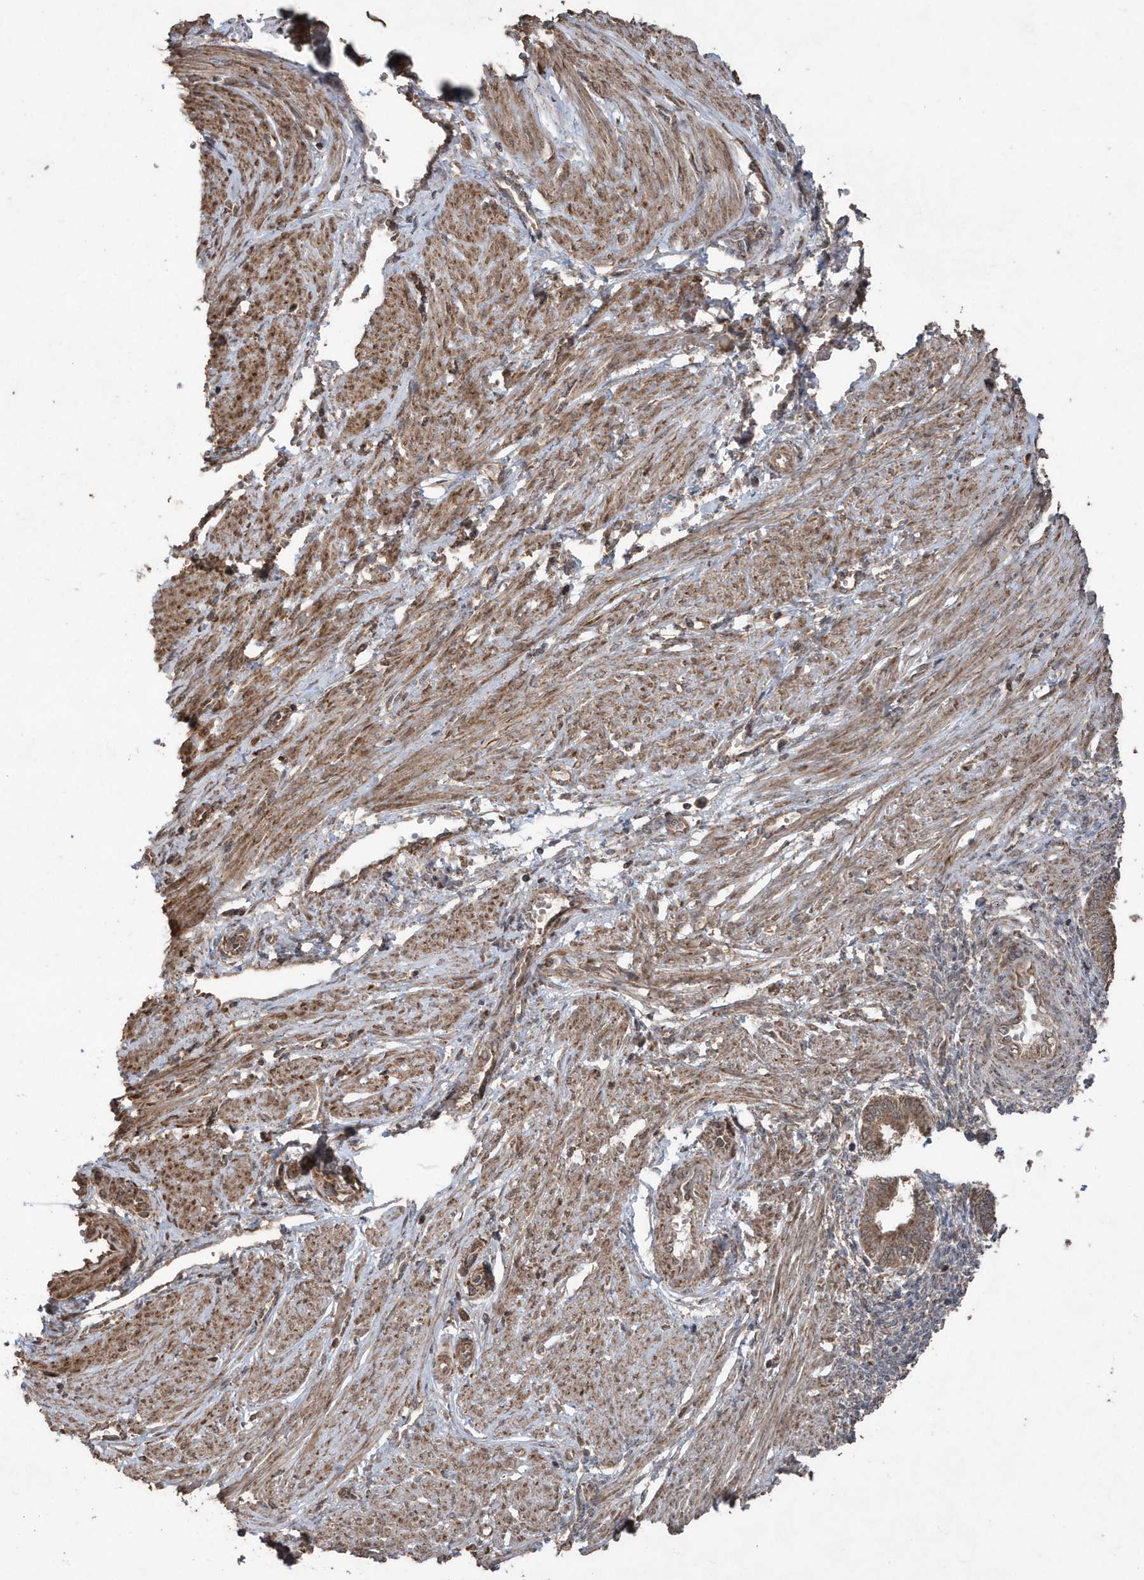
{"staining": {"intensity": "moderate", "quantity": "25%-75%", "location": "cytoplasmic/membranous"}, "tissue": "endometrium", "cell_type": "Cells in endometrial stroma", "image_type": "normal", "snomed": [{"axis": "morphology", "description": "Normal tissue, NOS"}, {"axis": "topography", "description": "Endometrium"}], "caption": "Cells in endometrial stroma reveal moderate cytoplasmic/membranous staining in approximately 25%-75% of cells in unremarkable endometrium. (IHC, brightfield microscopy, high magnification).", "gene": "PAXBP1", "patient": {"sex": "female", "age": 33}}